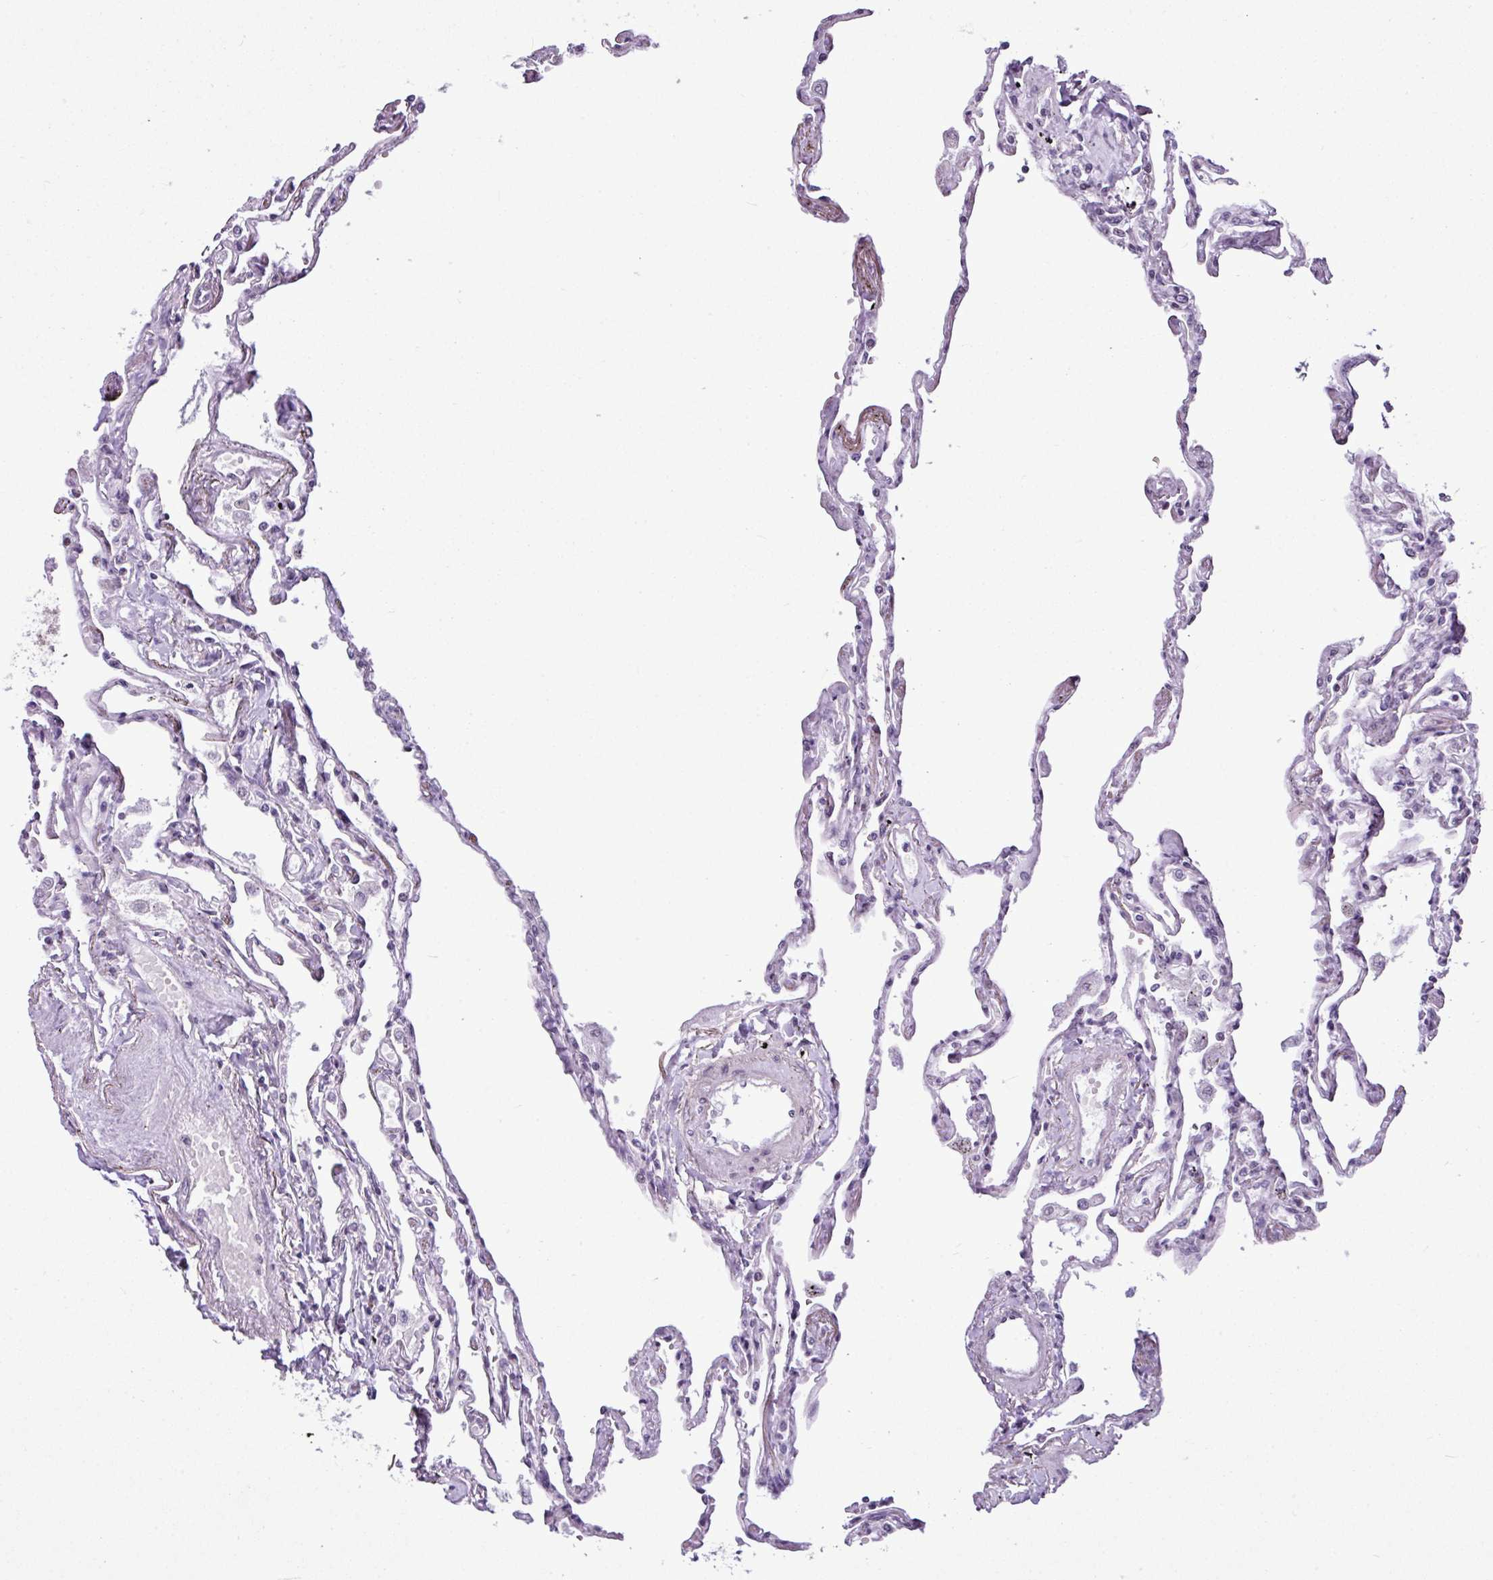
{"staining": {"intensity": "moderate", "quantity": "25%-75%", "location": "nuclear"}, "tissue": "lung", "cell_type": "Alveolar cells", "image_type": "normal", "snomed": [{"axis": "morphology", "description": "Normal tissue, NOS"}, {"axis": "topography", "description": "Lung"}], "caption": "Immunohistochemical staining of normal human lung reveals medium levels of moderate nuclear expression in about 25%-75% of alveolar cells. The staining is performed using DAB brown chromogen to label protein expression. The nuclei are counter-stained blue using hematoxylin.", "gene": "UTP18", "patient": {"sex": "female", "age": 67}}